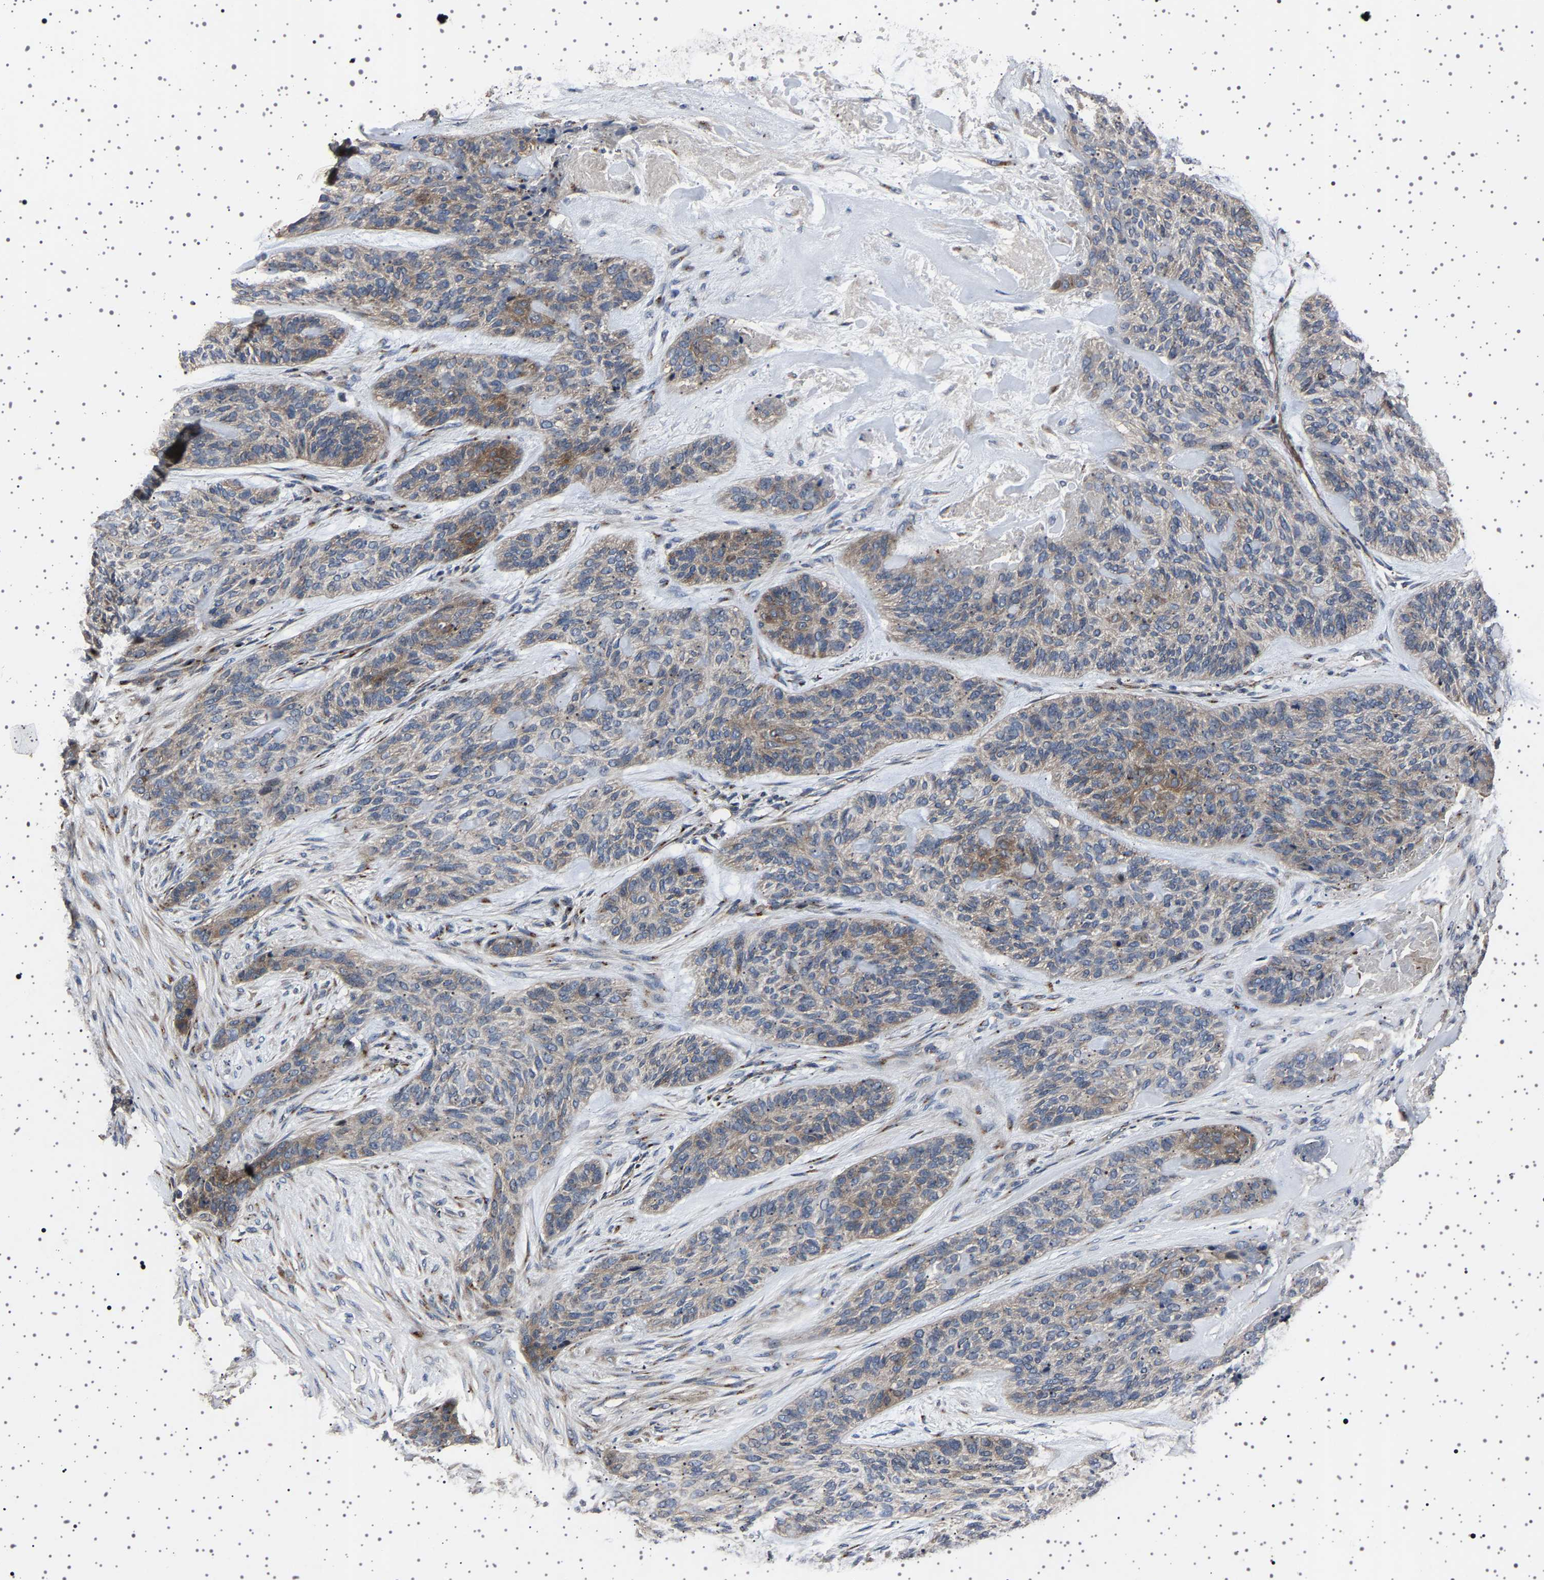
{"staining": {"intensity": "weak", "quantity": "<25%", "location": "cytoplasmic/membranous"}, "tissue": "skin cancer", "cell_type": "Tumor cells", "image_type": "cancer", "snomed": [{"axis": "morphology", "description": "Basal cell carcinoma"}, {"axis": "topography", "description": "Skin"}], "caption": "DAB (3,3'-diaminobenzidine) immunohistochemical staining of basal cell carcinoma (skin) reveals no significant positivity in tumor cells.", "gene": "NCKAP1", "patient": {"sex": "male", "age": 55}}